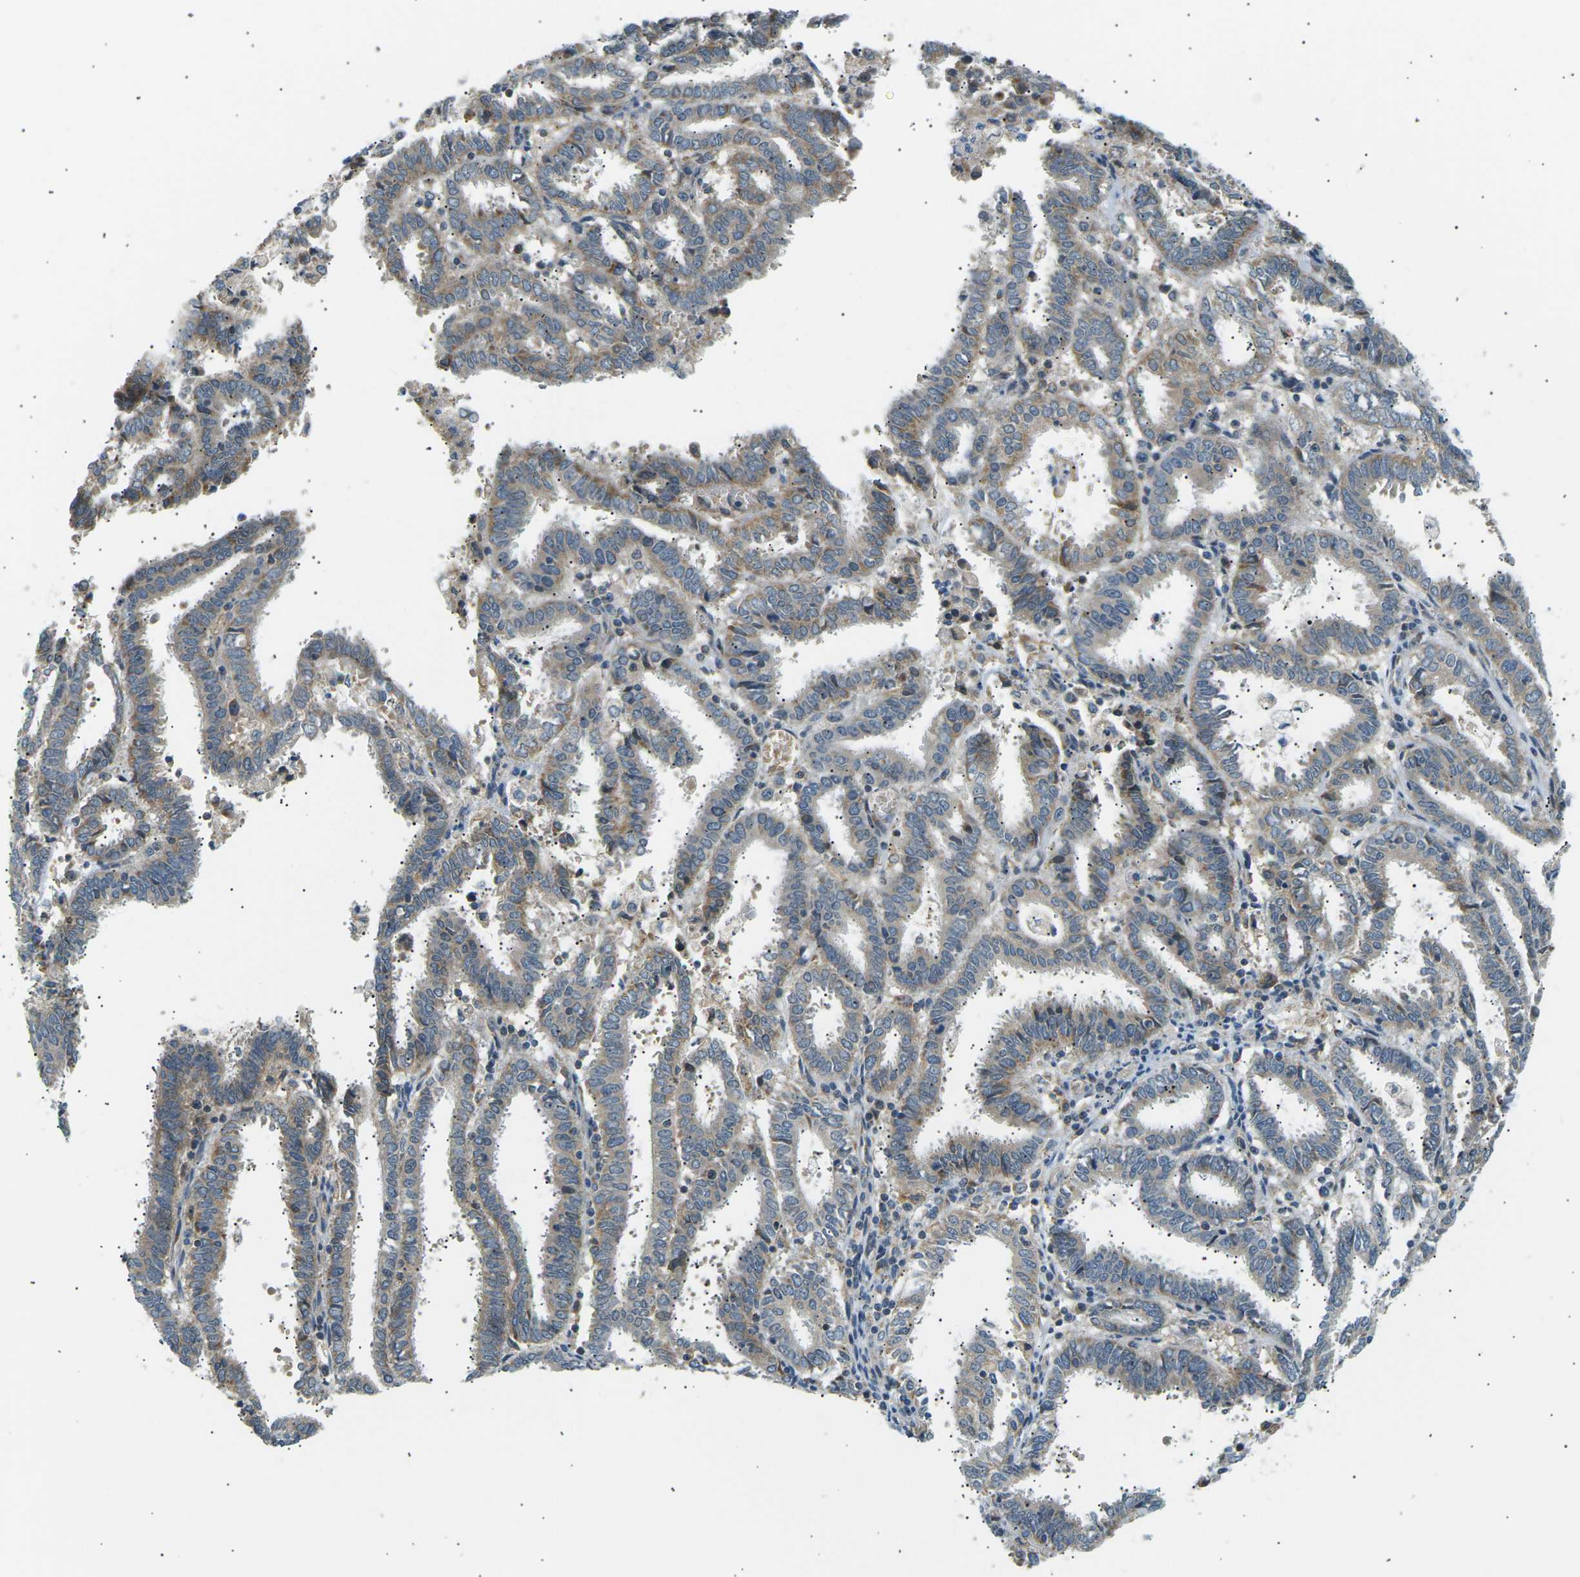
{"staining": {"intensity": "moderate", "quantity": "25%-75%", "location": "cytoplasmic/membranous"}, "tissue": "endometrial cancer", "cell_type": "Tumor cells", "image_type": "cancer", "snomed": [{"axis": "morphology", "description": "Adenocarcinoma, NOS"}, {"axis": "topography", "description": "Uterus"}], "caption": "Protein staining demonstrates moderate cytoplasmic/membranous expression in approximately 25%-75% of tumor cells in endometrial cancer.", "gene": "TBC1D8", "patient": {"sex": "female", "age": 83}}